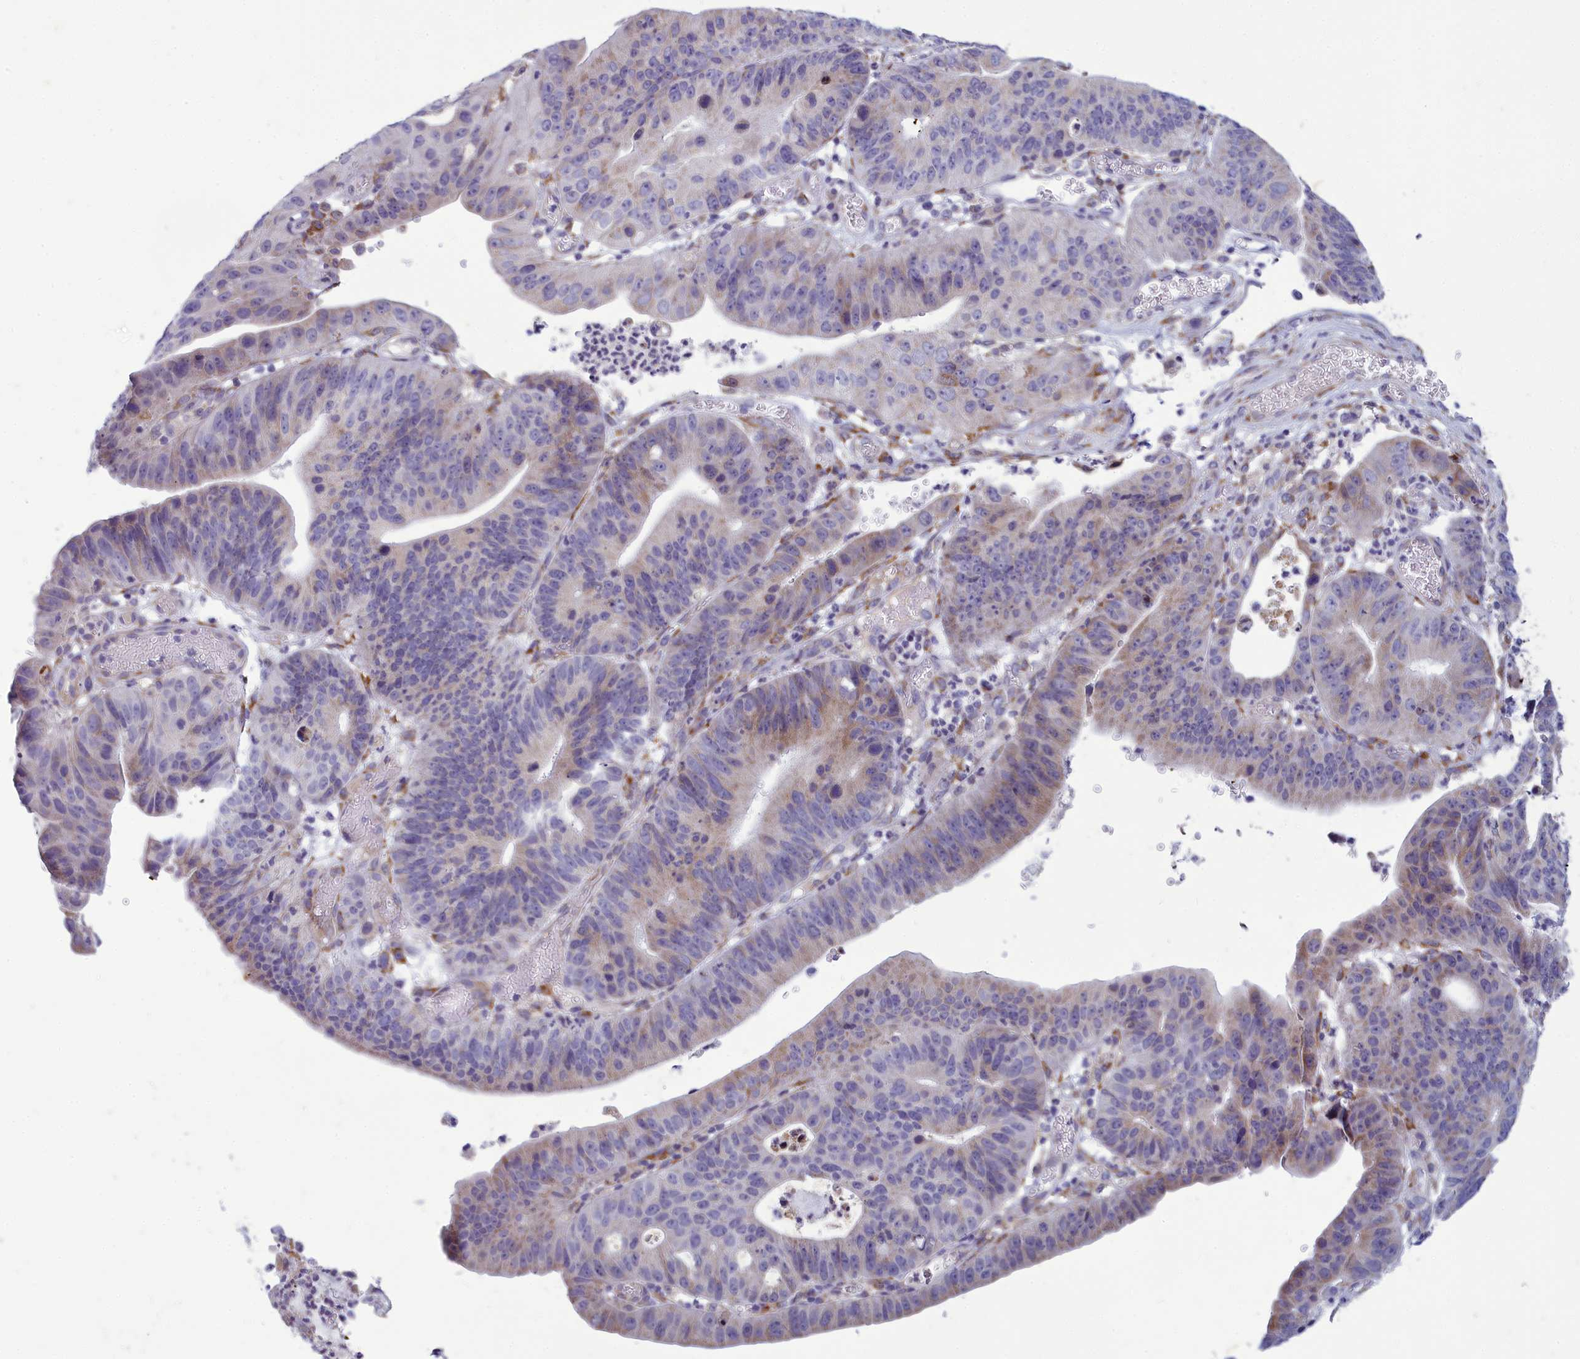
{"staining": {"intensity": "weak", "quantity": "25%-75%", "location": "cytoplasmic/membranous"}, "tissue": "stomach cancer", "cell_type": "Tumor cells", "image_type": "cancer", "snomed": [{"axis": "morphology", "description": "Adenocarcinoma, NOS"}, {"axis": "topography", "description": "Stomach"}], "caption": "Tumor cells demonstrate low levels of weak cytoplasmic/membranous expression in approximately 25%-75% of cells in human stomach adenocarcinoma.", "gene": "CENATAC", "patient": {"sex": "male", "age": 59}}